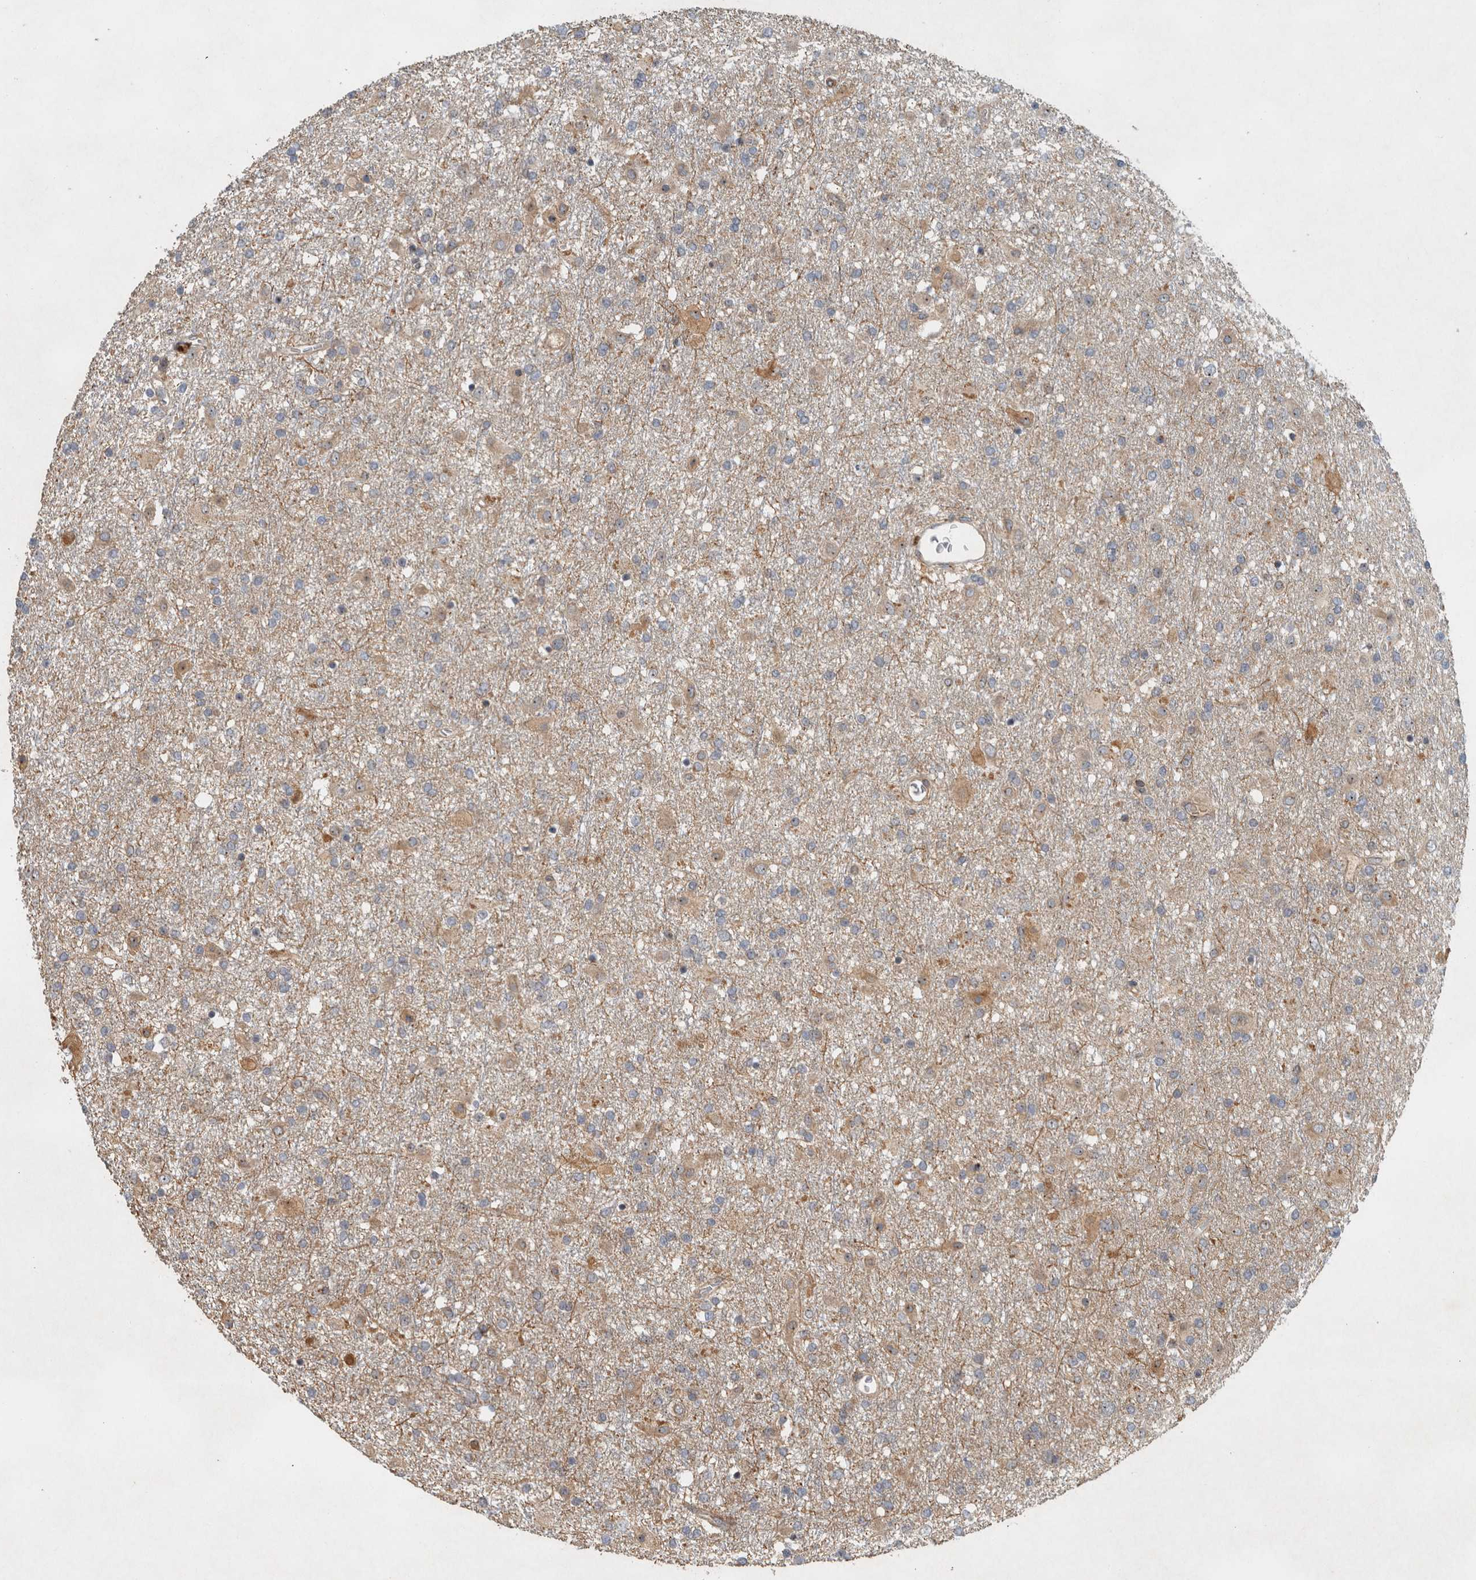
{"staining": {"intensity": "weak", "quantity": "25%-75%", "location": "cytoplasmic/membranous,nuclear"}, "tissue": "glioma", "cell_type": "Tumor cells", "image_type": "cancer", "snomed": [{"axis": "morphology", "description": "Glioma, malignant, Low grade"}, {"axis": "topography", "description": "Brain"}], "caption": "High-magnification brightfield microscopy of glioma stained with DAB (brown) and counterstained with hematoxylin (blue). tumor cells exhibit weak cytoplasmic/membranous and nuclear positivity is appreciated in approximately25%-75% of cells.", "gene": "GPR137B", "patient": {"sex": "male", "age": 65}}